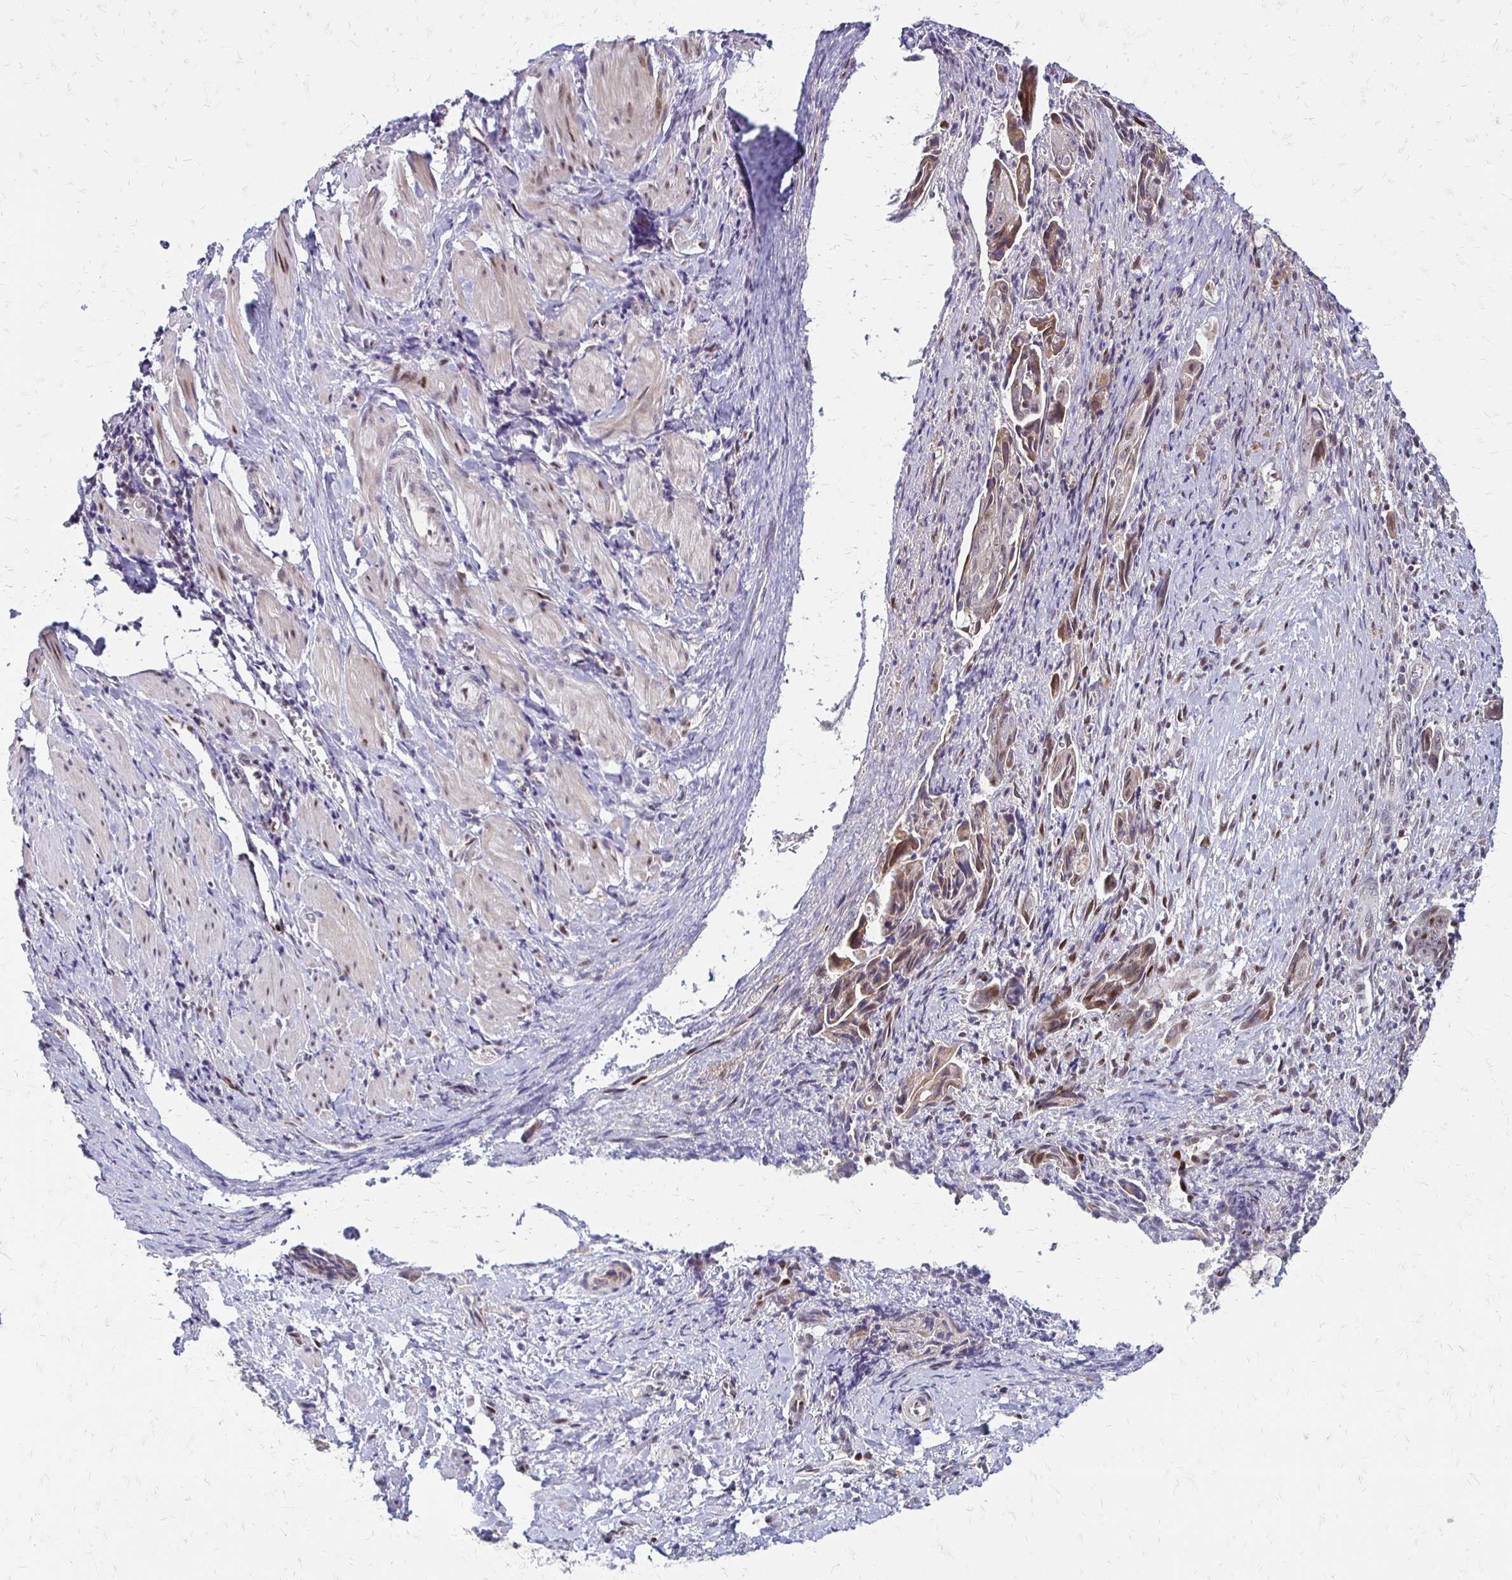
{"staining": {"intensity": "moderate", "quantity": "<25%", "location": "cytoplasmic/membranous,nuclear"}, "tissue": "ovarian cancer", "cell_type": "Tumor cells", "image_type": "cancer", "snomed": [{"axis": "morphology", "description": "Carcinoma, endometroid"}, {"axis": "topography", "description": "Ovary"}], "caption": "Immunohistochemical staining of ovarian endometroid carcinoma displays moderate cytoplasmic/membranous and nuclear protein expression in approximately <25% of tumor cells.", "gene": "TRIR", "patient": {"sex": "female", "age": 70}}